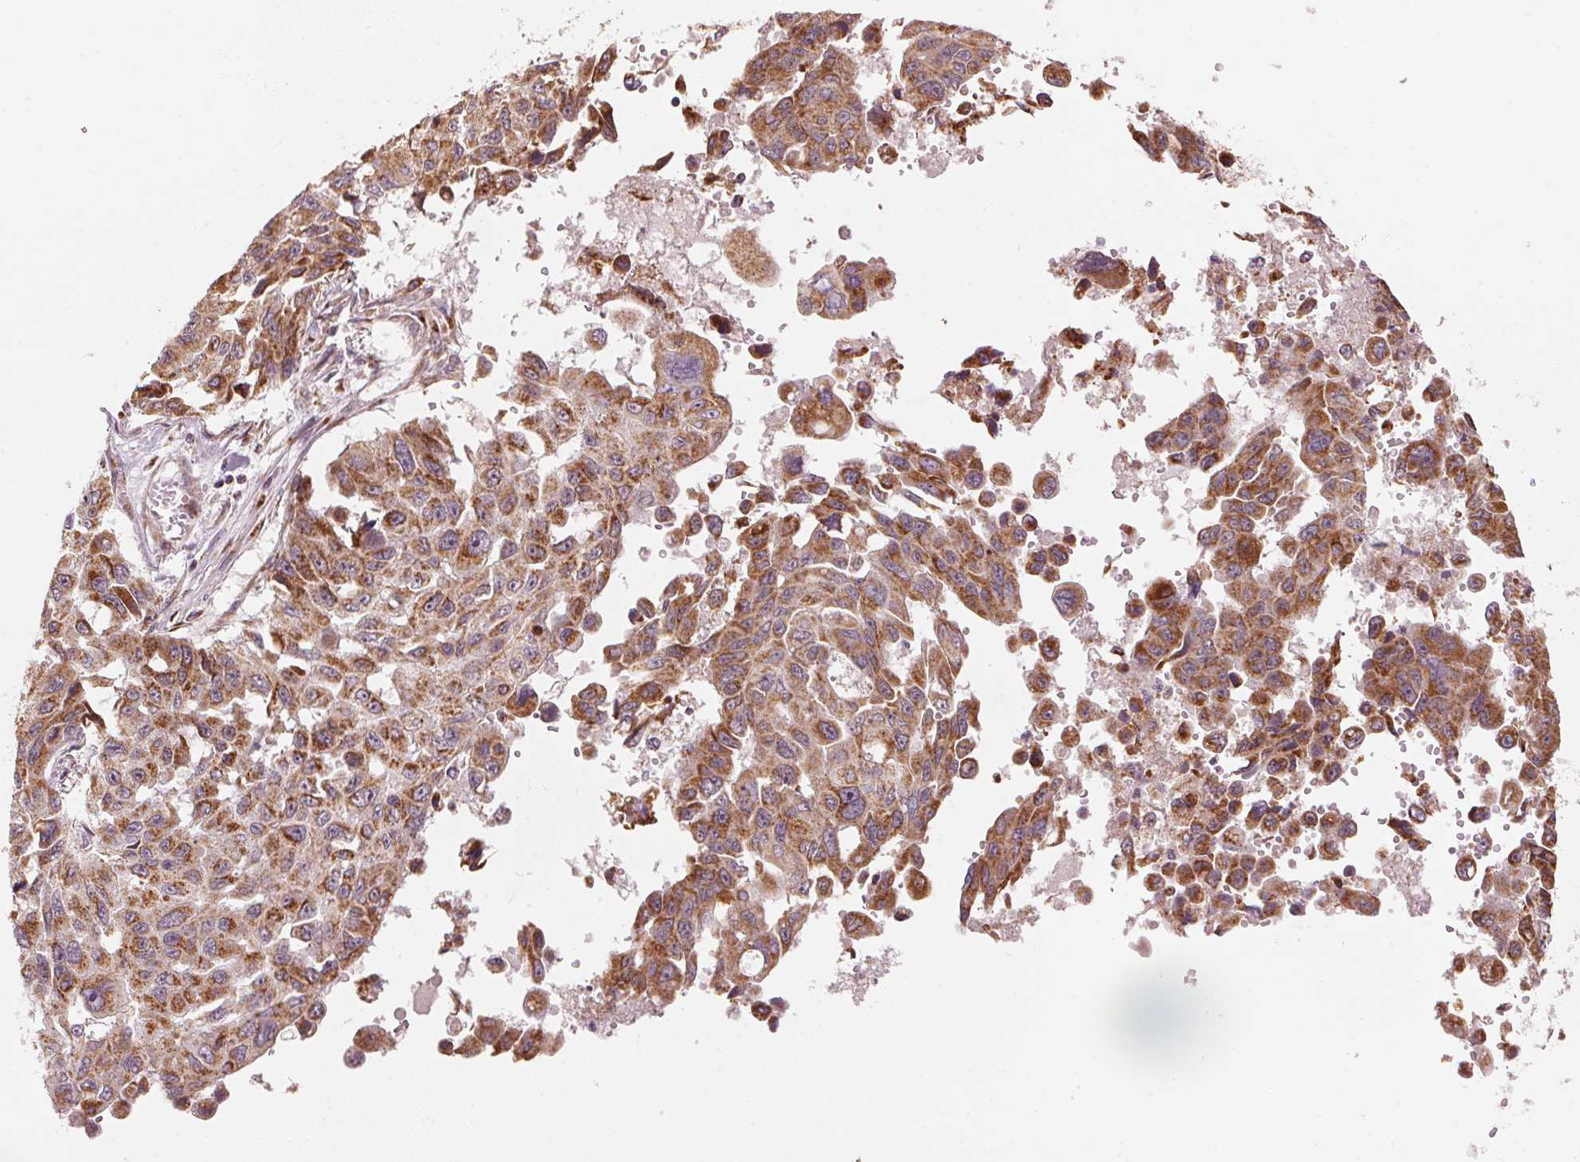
{"staining": {"intensity": "moderate", "quantity": ">75%", "location": "cytoplasmic/membranous"}, "tissue": "lung cancer", "cell_type": "Tumor cells", "image_type": "cancer", "snomed": [{"axis": "morphology", "description": "Adenocarcinoma, NOS"}, {"axis": "topography", "description": "Lung"}], "caption": "Immunohistochemistry of adenocarcinoma (lung) shows medium levels of moderate cytoplasmic/membranous expression in approximately >75% of tumor cells.", "gene": "TOMM70", "patient": {"sex": "male", "age": 64}}